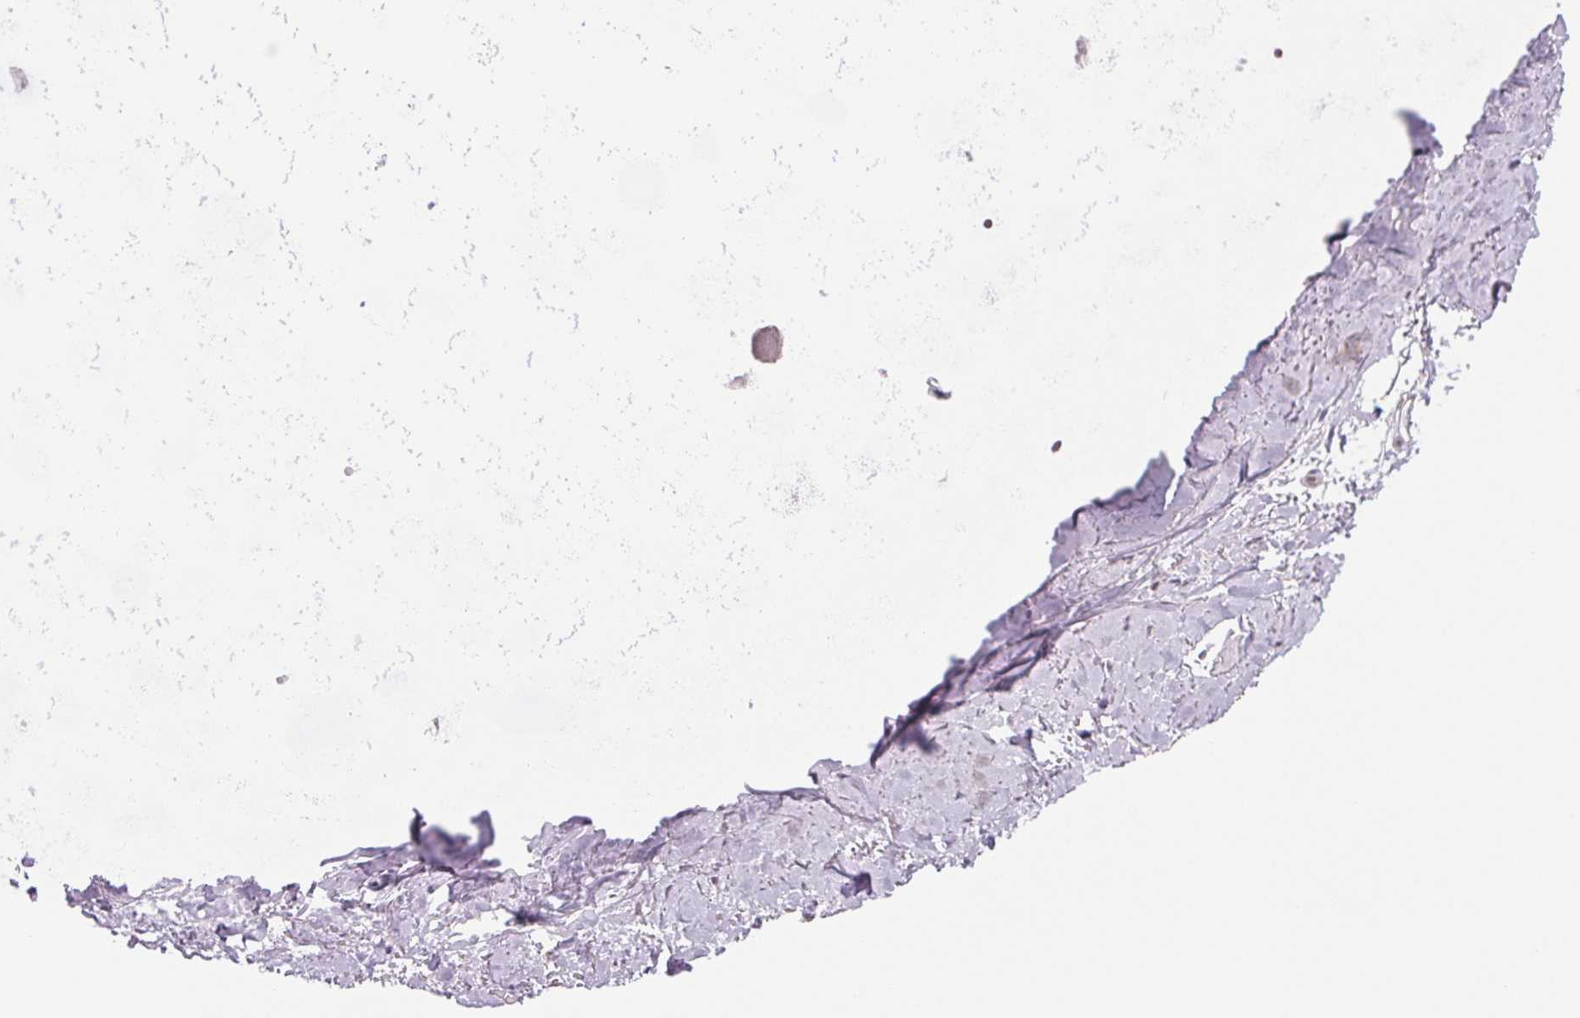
{"staining": {"intensity": "moderate", "quantity": "25%-75%", "location": "nuclear"}, "tissue": "soft tissue", "cell_type": "Chondrocytes", "image_type": "normal", "snomed": [{"axis": "morphology", "description": "Normal tissue, NOS"}, {"axis": "topography", "description": "Cartilage tissue"}, {"axis": "topography", "description": "Bronchus"}], "caption": "Immunohistochemistry micrograph of normal soft tissue: soft tissue stained using immunohistochemistry (IHC) reveals medium levels of moderate protein expression localized specifically in the nuclear of chondrocytes, appearing as a nuclear brown color.", "gene": "DNAJB6", "patient": {"sex": "female", "age": 79}}